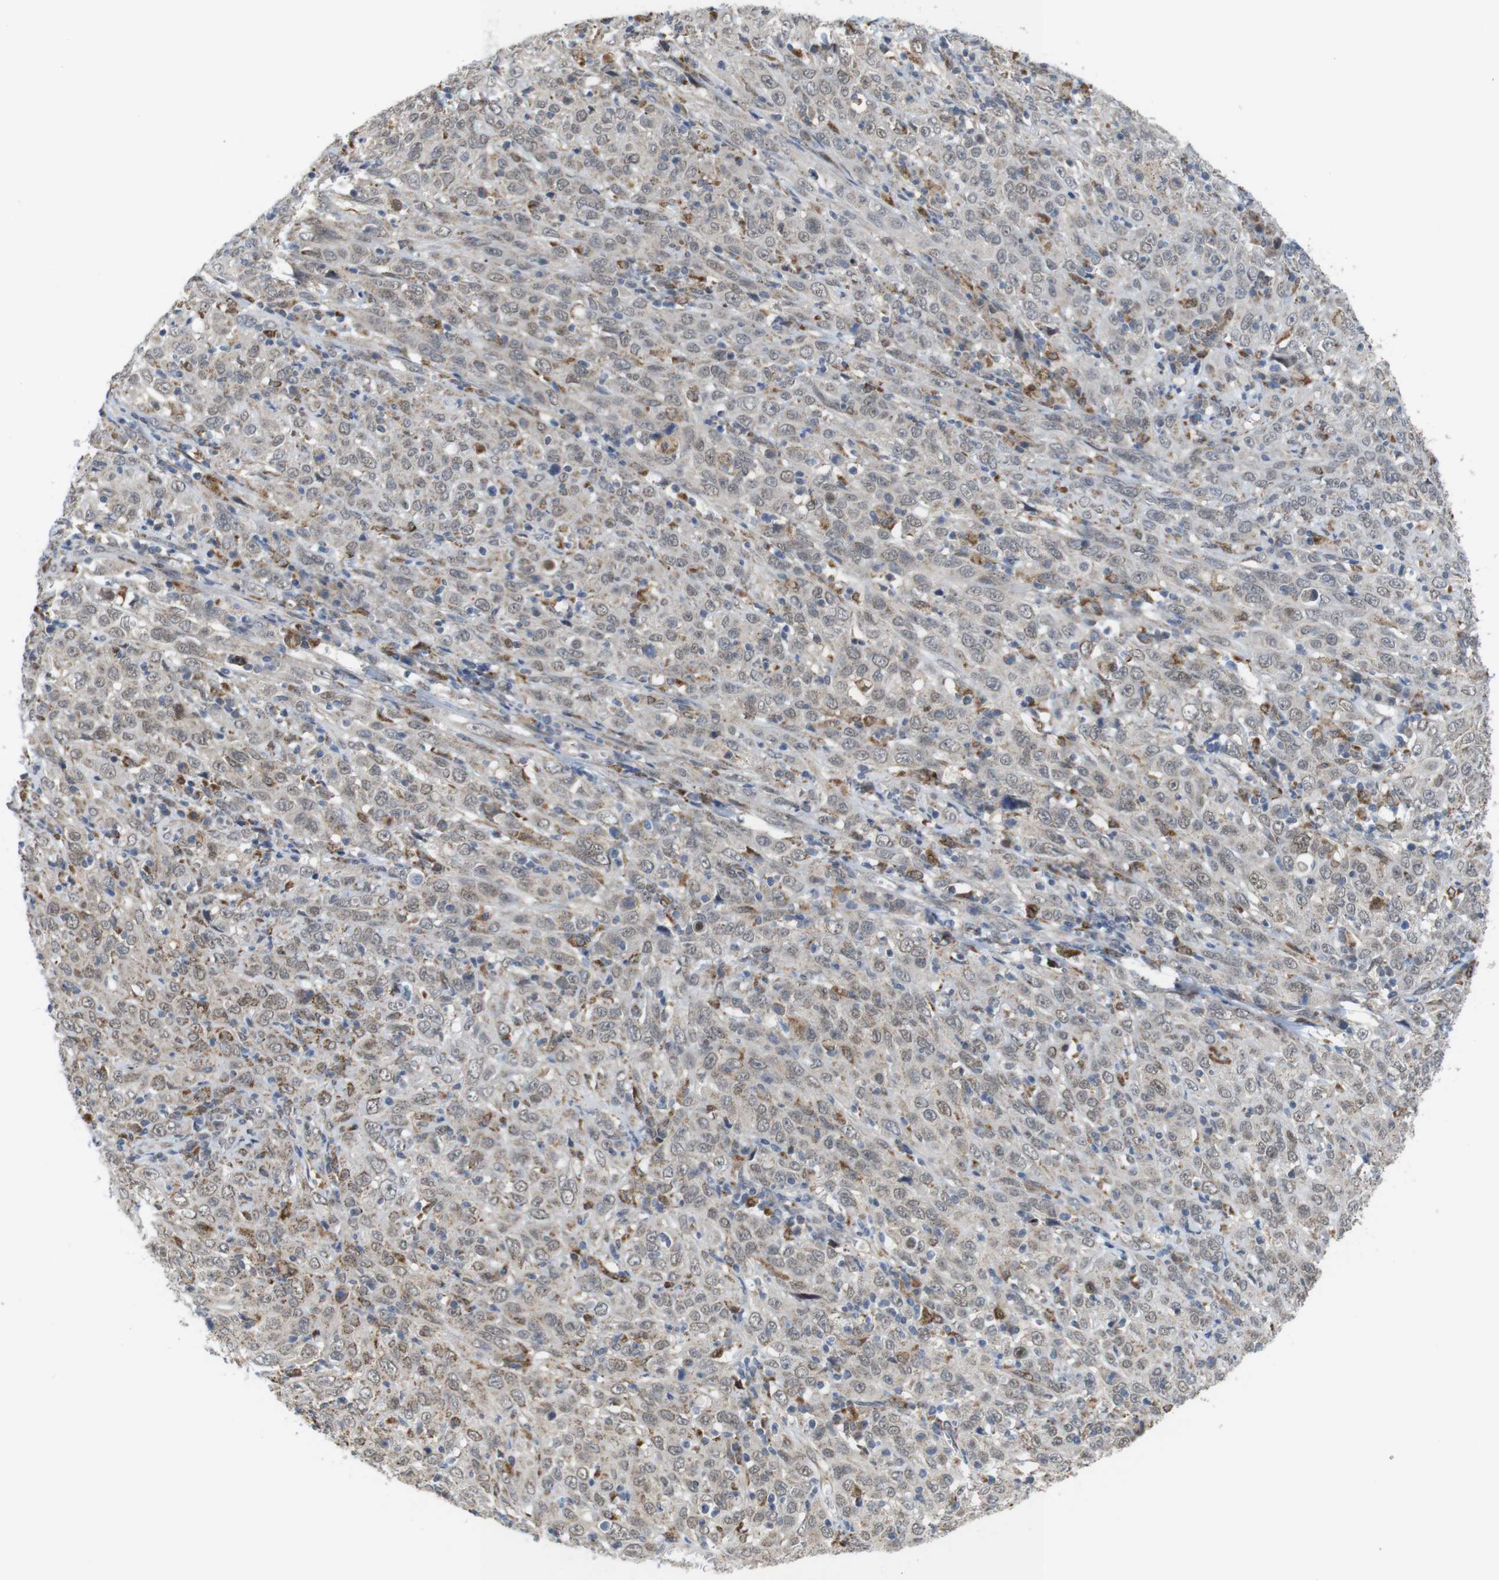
{"staining": {"intensity": "moderate", "quantity": ">75%", "location": "cytoplasmic/membranous,nuclear"}, "tissue": "cervical cancer", "cell_type": "Tumor cells", "image_type": "cancer", "snomed": [{"axis": "morphology", "description": "Squamous cell carcinoma, NOS"}, {"axis": "topography", "description": "Cervix"}], "caption": "Immunohistochemical staining of cervical cancer (squamous cell carcinoma) reveals moderate cytoplasmic/membranous and nuclear protein staining in about >75% of tumor cells.", "gene": "PNMA8A", "patient": {"sex": "female", "age": 46}}